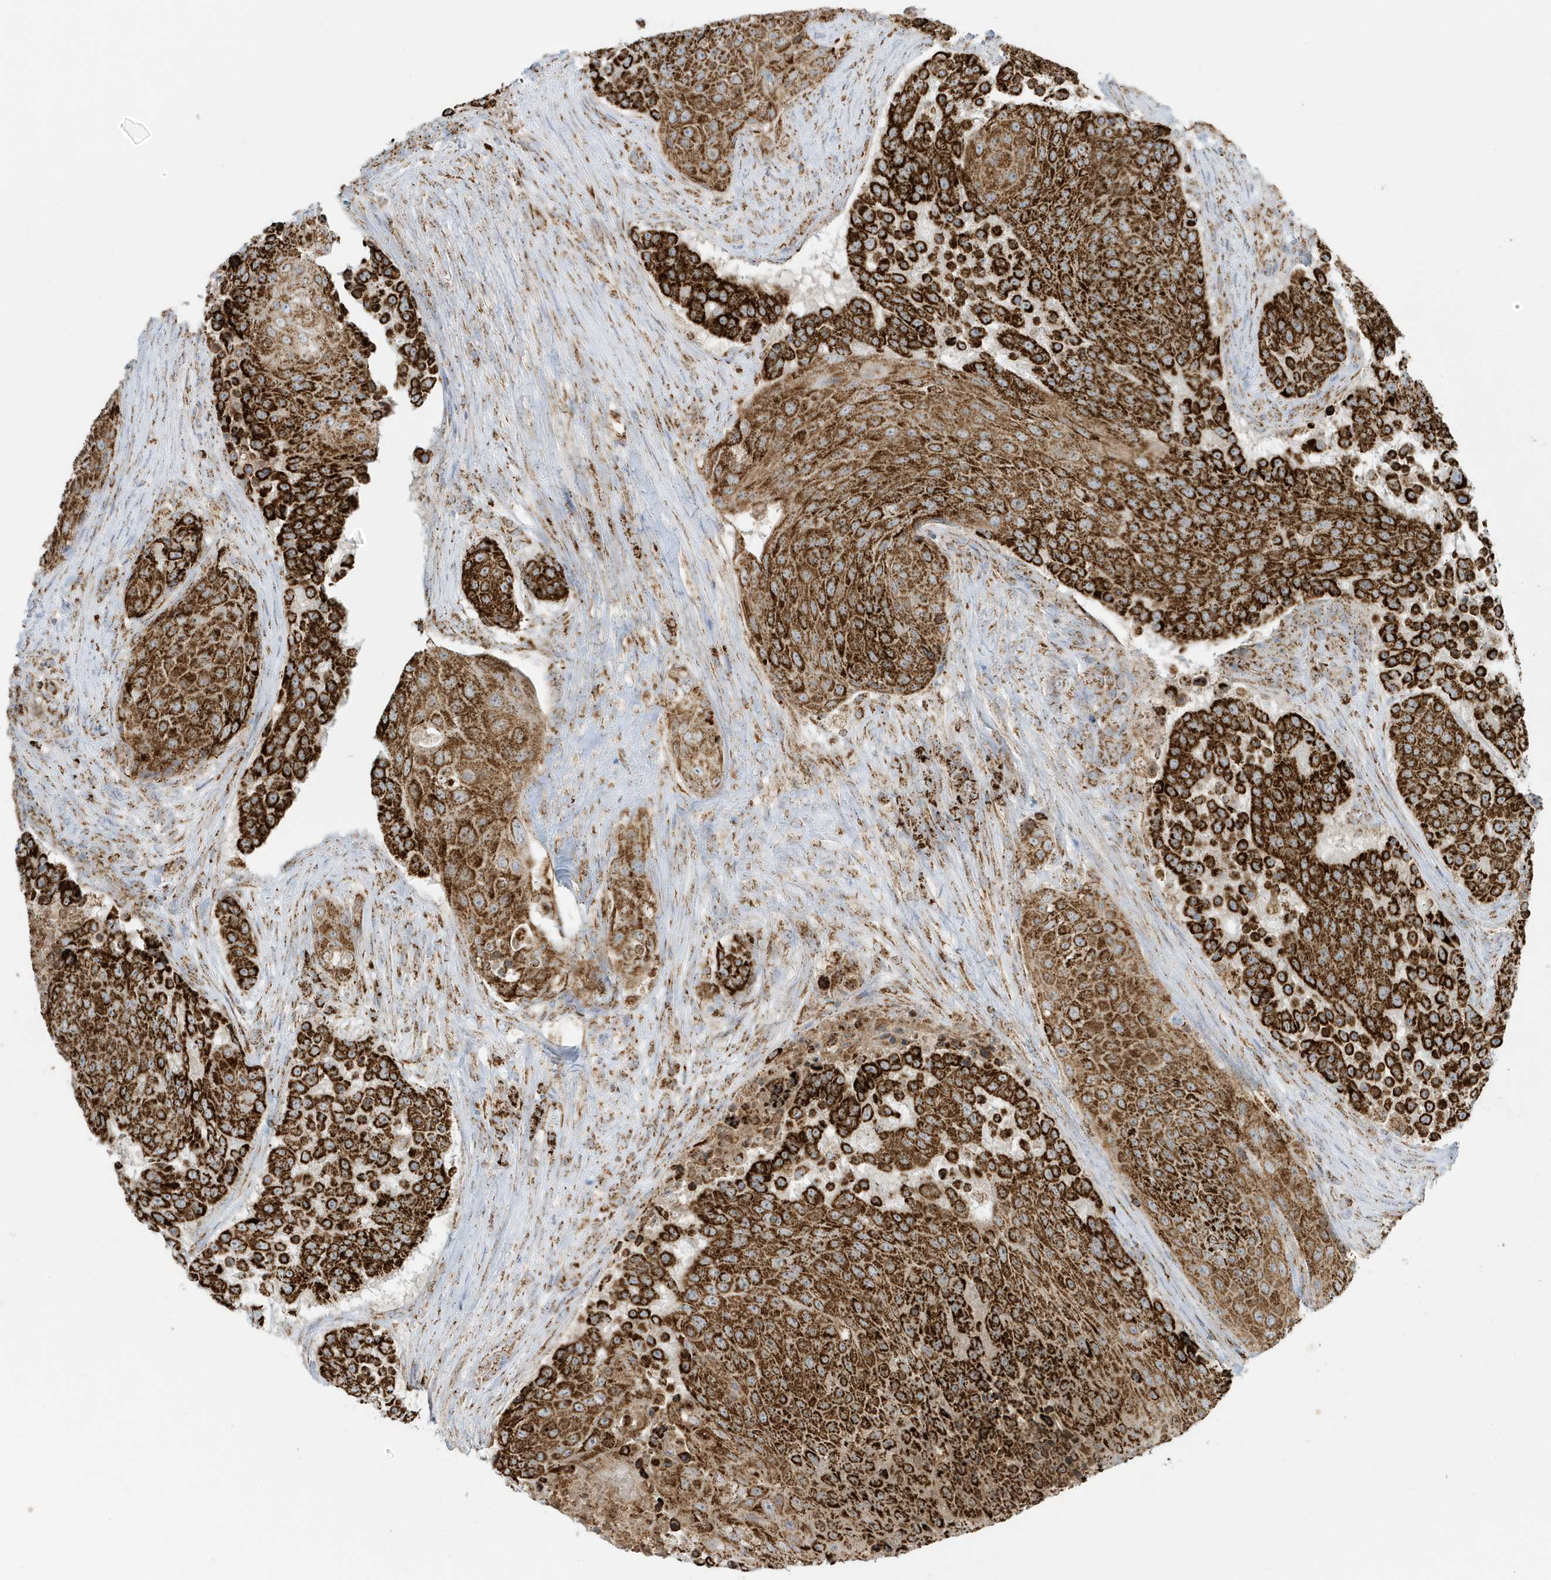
{"staining": {"intensity": "strong", "quantity": ">75%", "location": "cytoplasmic/membranous"}, "tissue": "urothelial cancer", "cell_type": "Tumor cells", "image_type": "cancer", "snomed": [{"axis": "morphology", "description": "Urothelial carcinoma, High grade"}, {"axis": "topography", "description": "Urinary bladder"}], "caption": "A brown stain highlights strong cytoplasmic/membranous expression of a protein in urothelial carcinoma (high-grade) tumor cells.", "gene": "ATP5ME", "patient": {"sex": "female", "age": 63}}